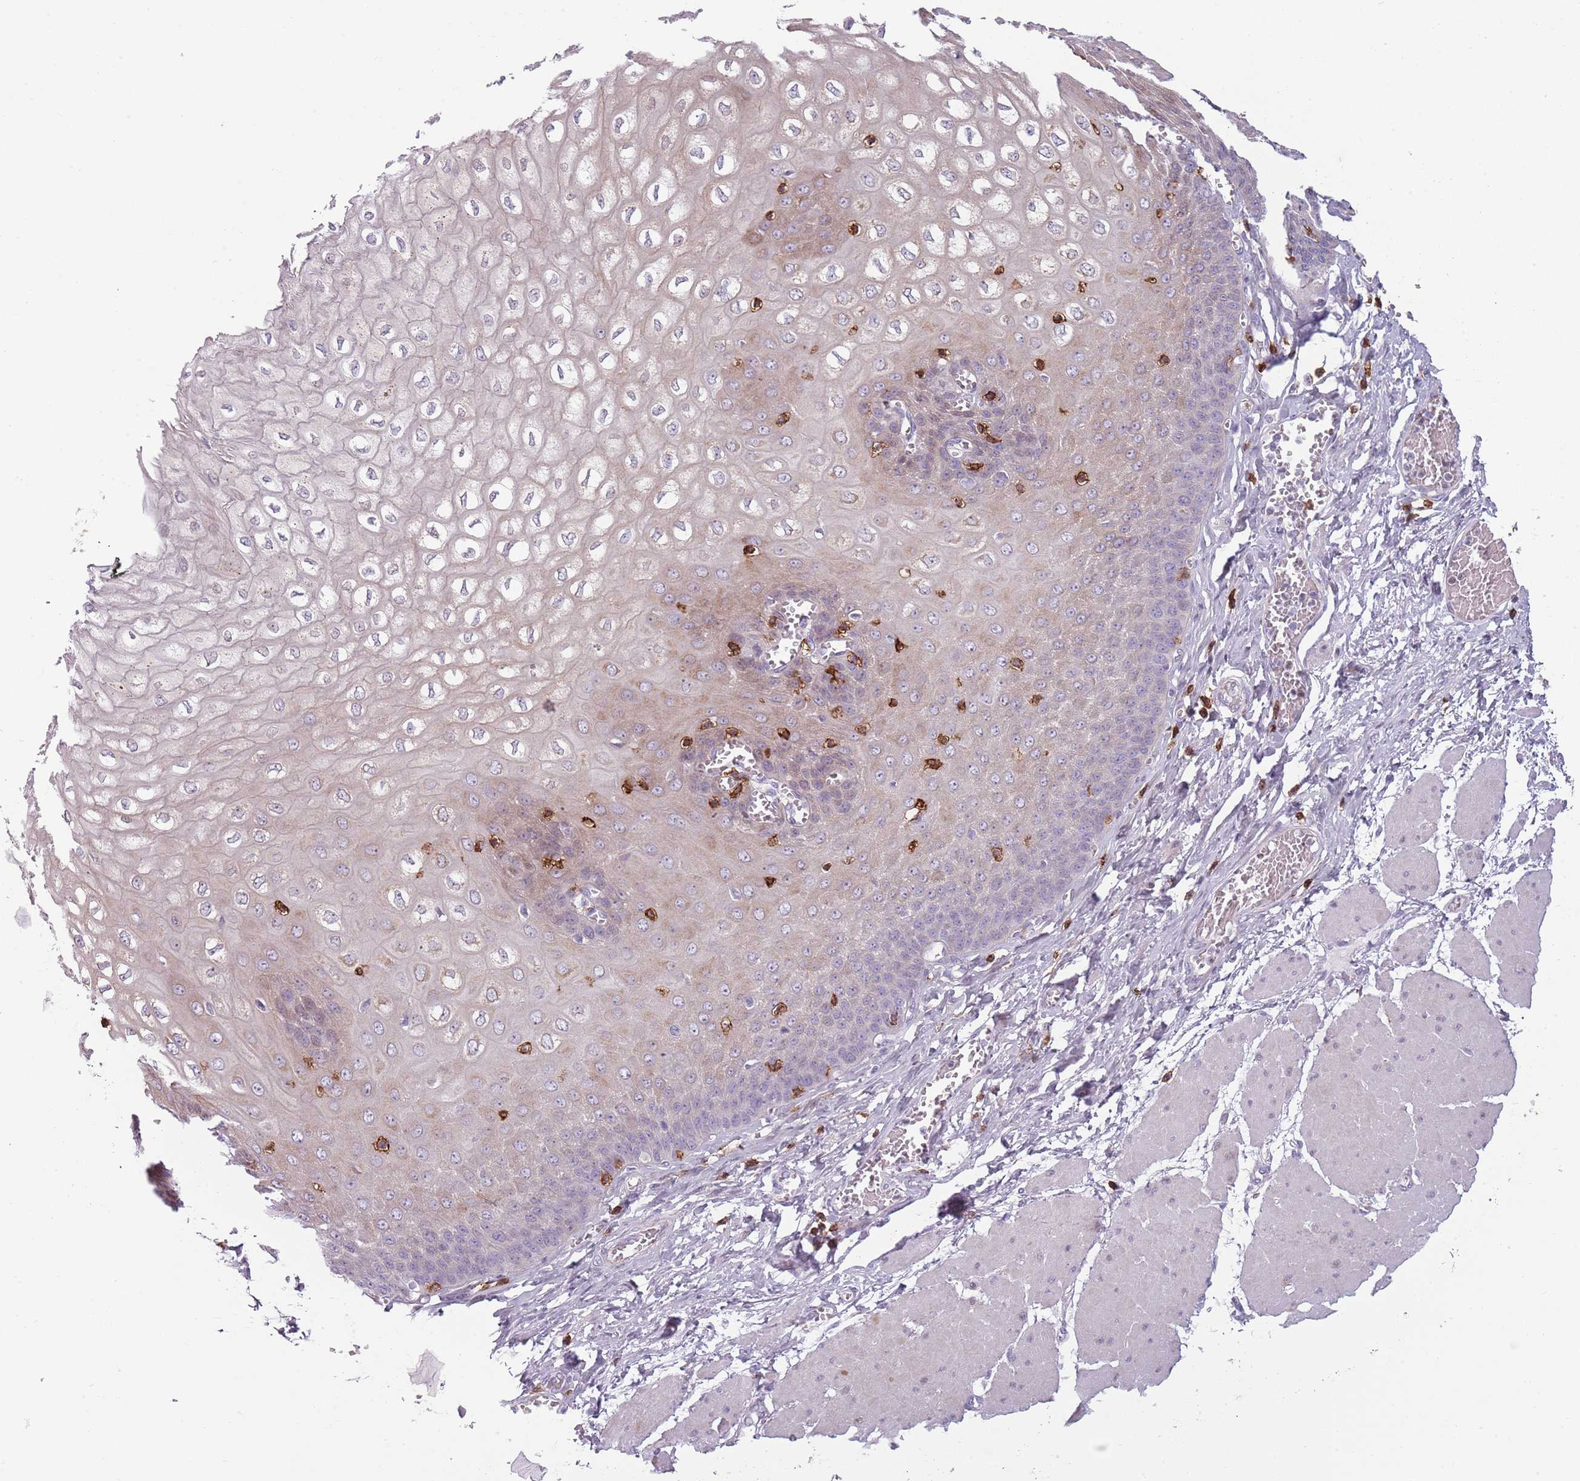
{"staining": {"intensity": "weak", "quantity": "<25%", "location": "cytoplasmic/membranous"}, "tissue": "esophagus", "cell_type": "Squamous epithelial cells", "image_type": "normal", "snomed": [{"axis": "morphology", "description": "Normal tissue, NOS"}, {"axis": "topography", "description": "Esophagus"}], "caption": "An immunohistochemistry photomicrograph of benign esophagus is shown. There is no staining in squamous epithelial cells of esophagus.", "gene": "ZNF583", "patient": {"sex": "male", "age": 60}}